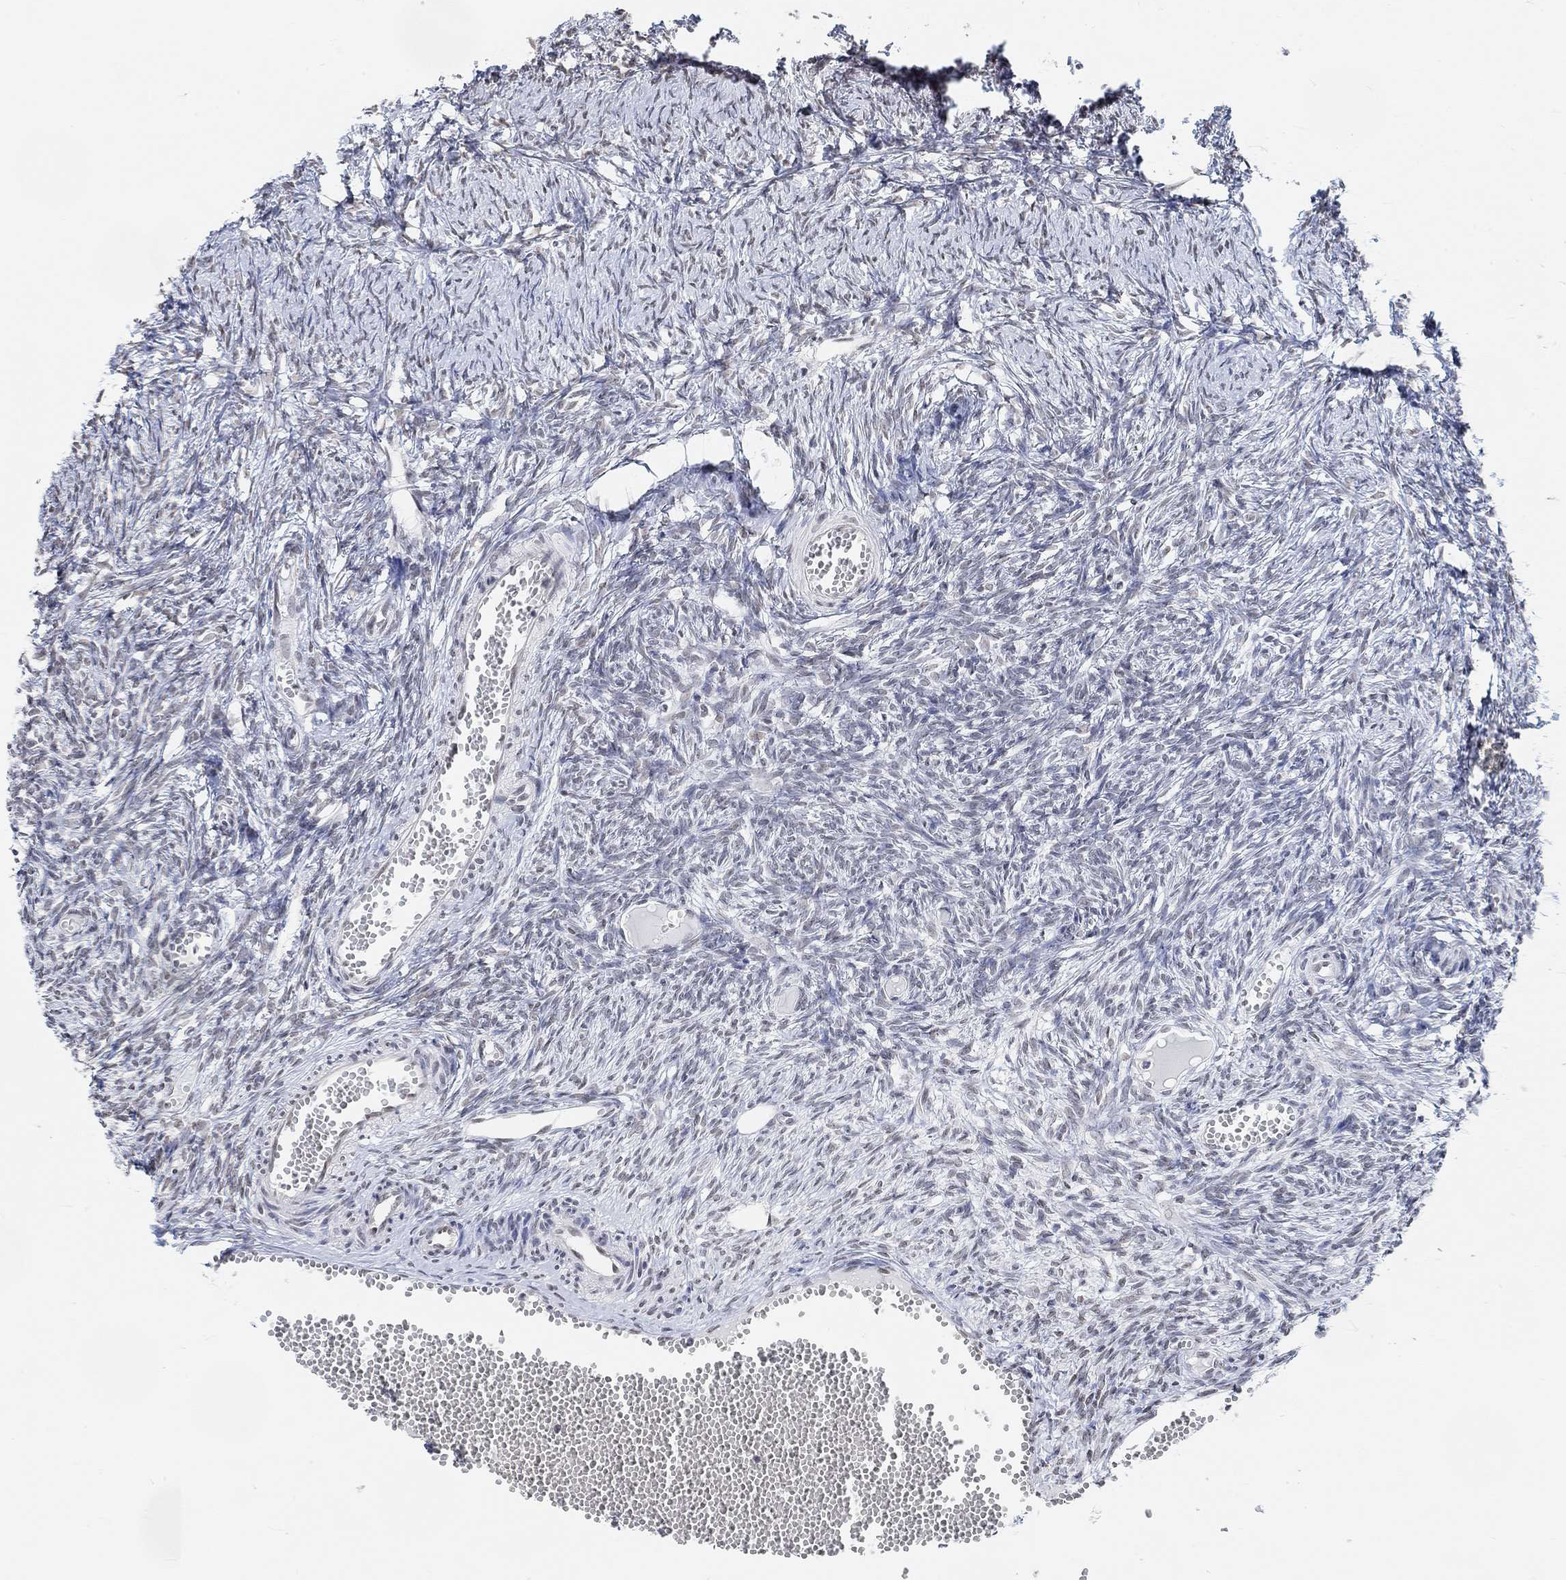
{"staining": {"intensity": "weak", "quantity": "<25%", "location": "nuclear"}, "tissue": "ovary", "cell_type": "Follicle cells", "image_type": "normal", "snomed": [{"axis": "morphology", "description": "Normal tissue, NOS"}, {"axis": "topography", "description": "Ovary"}], "caption": "The immunohistochemistry photomicrograph has no significant staining in follicle cells of ovary. Nuclei are stained in blue.", "gene": "PURG", "patient": {"sex": "female", "age": 43}}